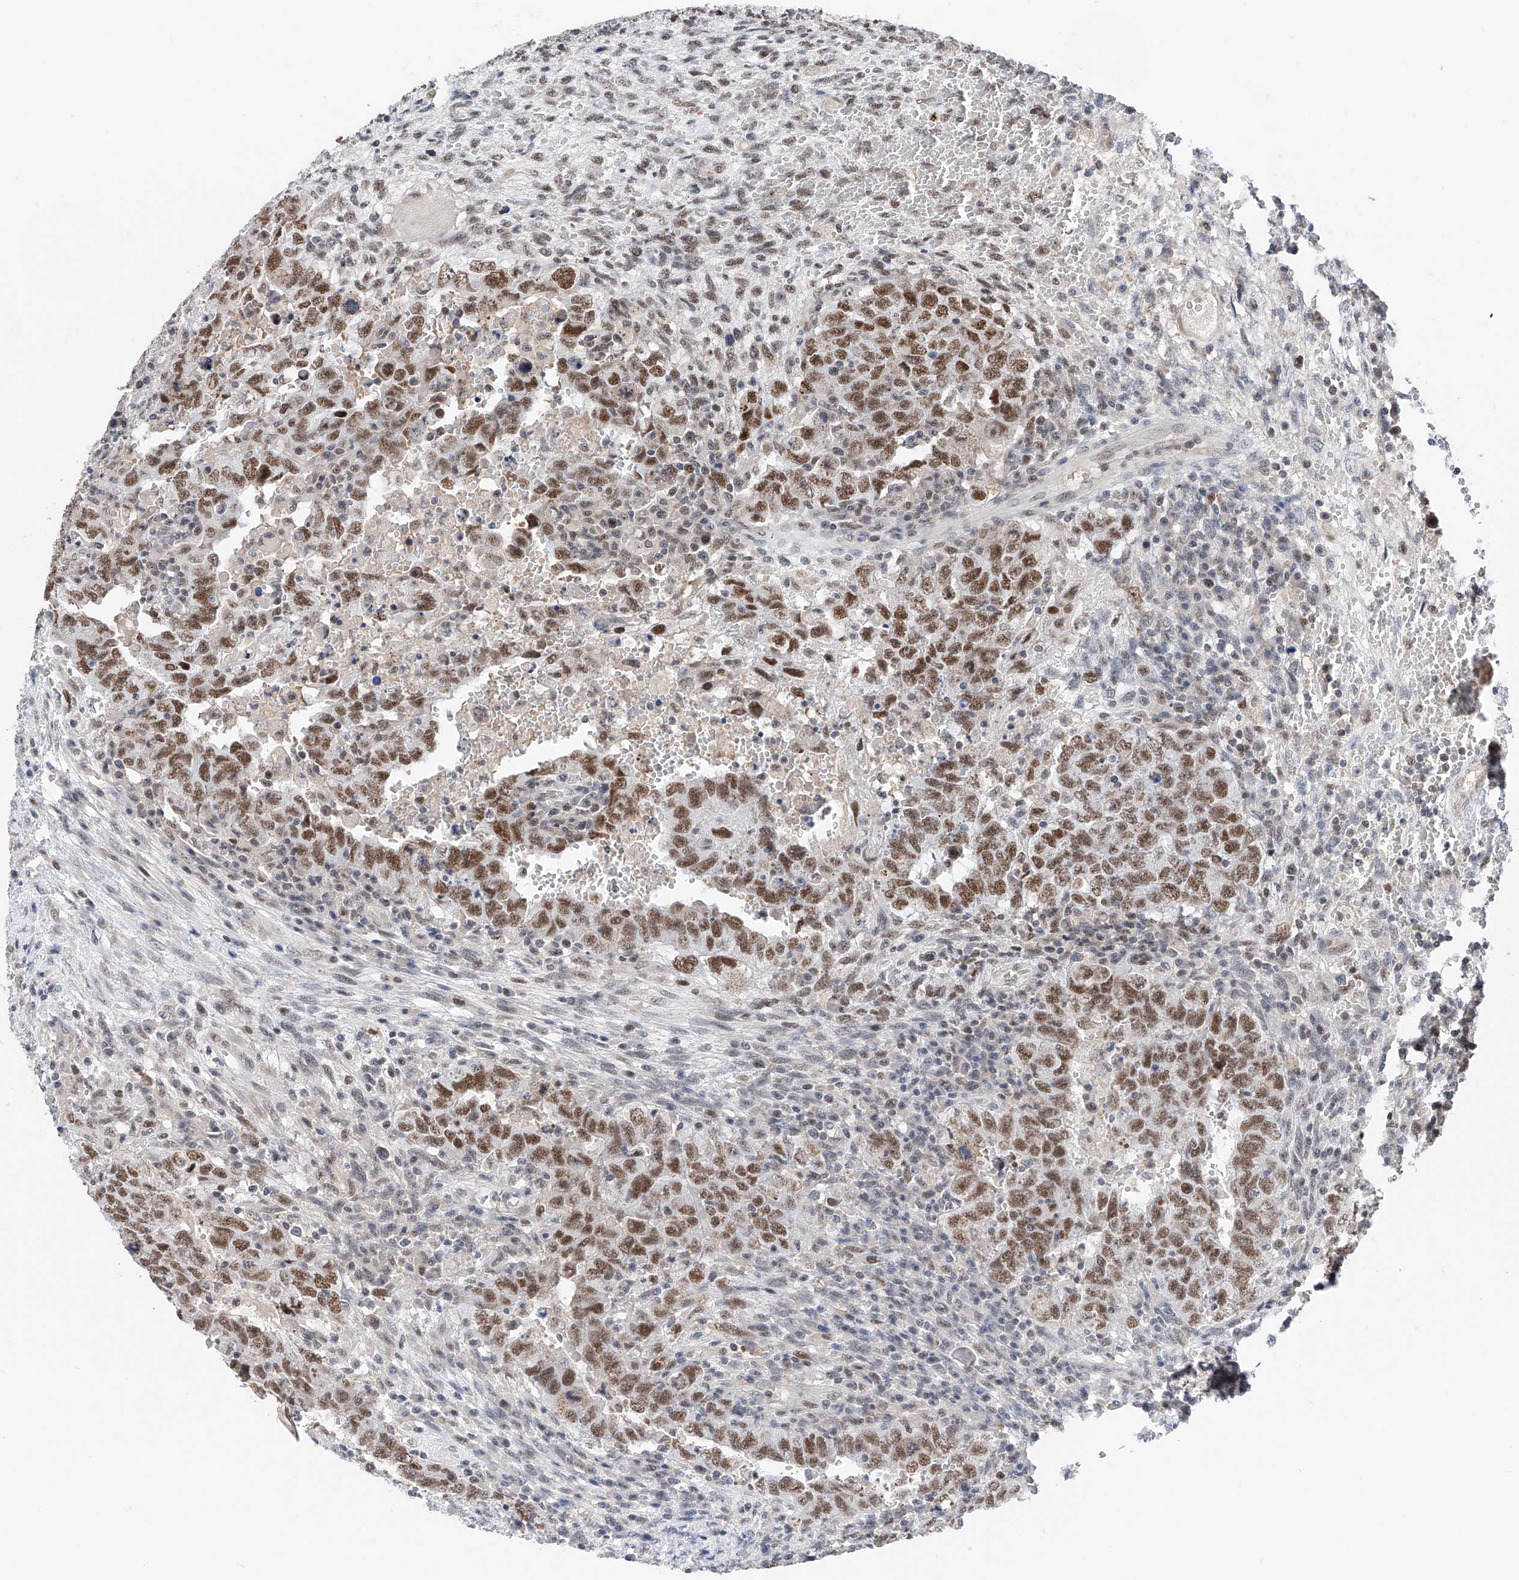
{"staining": {"intensity": "moderate", "quantity": ">75%", "location": "nuclear"}, "tissue": "testis cancer", "cell_type": "Tumor cells", "image_type": "cancer", "snomed": [{"axis": "morphology", "description": "Carcinoma, Embryonal, NOS"}, {"axis": "topography", "description": "Testis"}], "caption": "Protein staining of testis embryonal carcinoma tissue displays moderate nuclear positivity in approximately >75% of tumor cells.", "gene": "SNRNP200", "patient": {"sex": "male", "age": 26}}